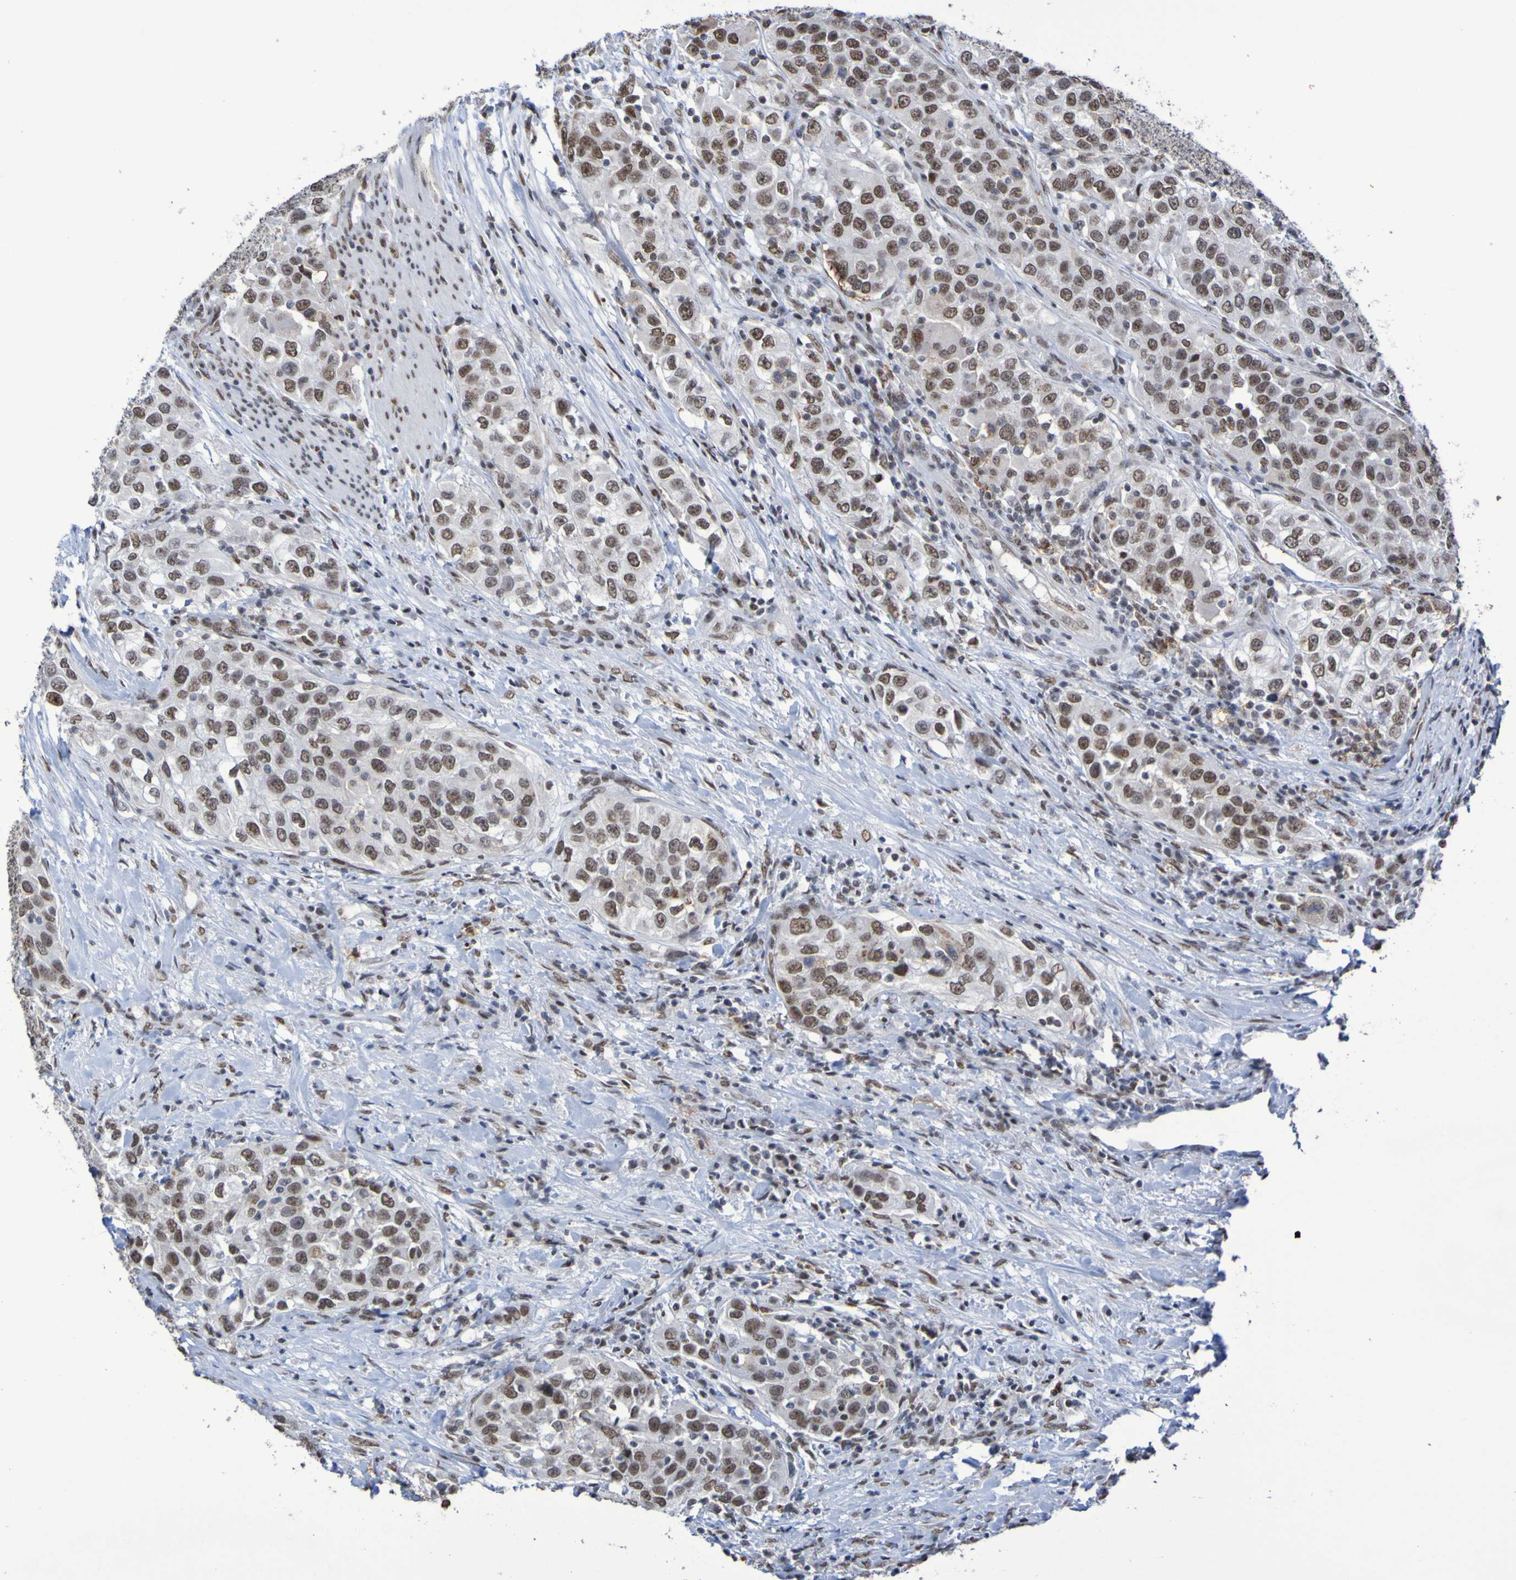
{"staining": {"intensity": "moderate", "quantity": ">75%", "location": "nuclear"}, "tissue": "urothelial cancer", "cell_type": "Tumor cells", "image_type": "cancer", "snomed": [{"axis": "morphology", "description": "Urothelial carcinoma, High grade"}, {"axis": "topography", "description": "Urinary bladder"}], "caption": "Immunohistochemical staining of human urothelial carcinoma (high-grade) displays moderate nuclear protein expression in approximately >75% of tumor cells.", "gene": "MRTFB", "patient": {"sex": "female", "age": 80}}